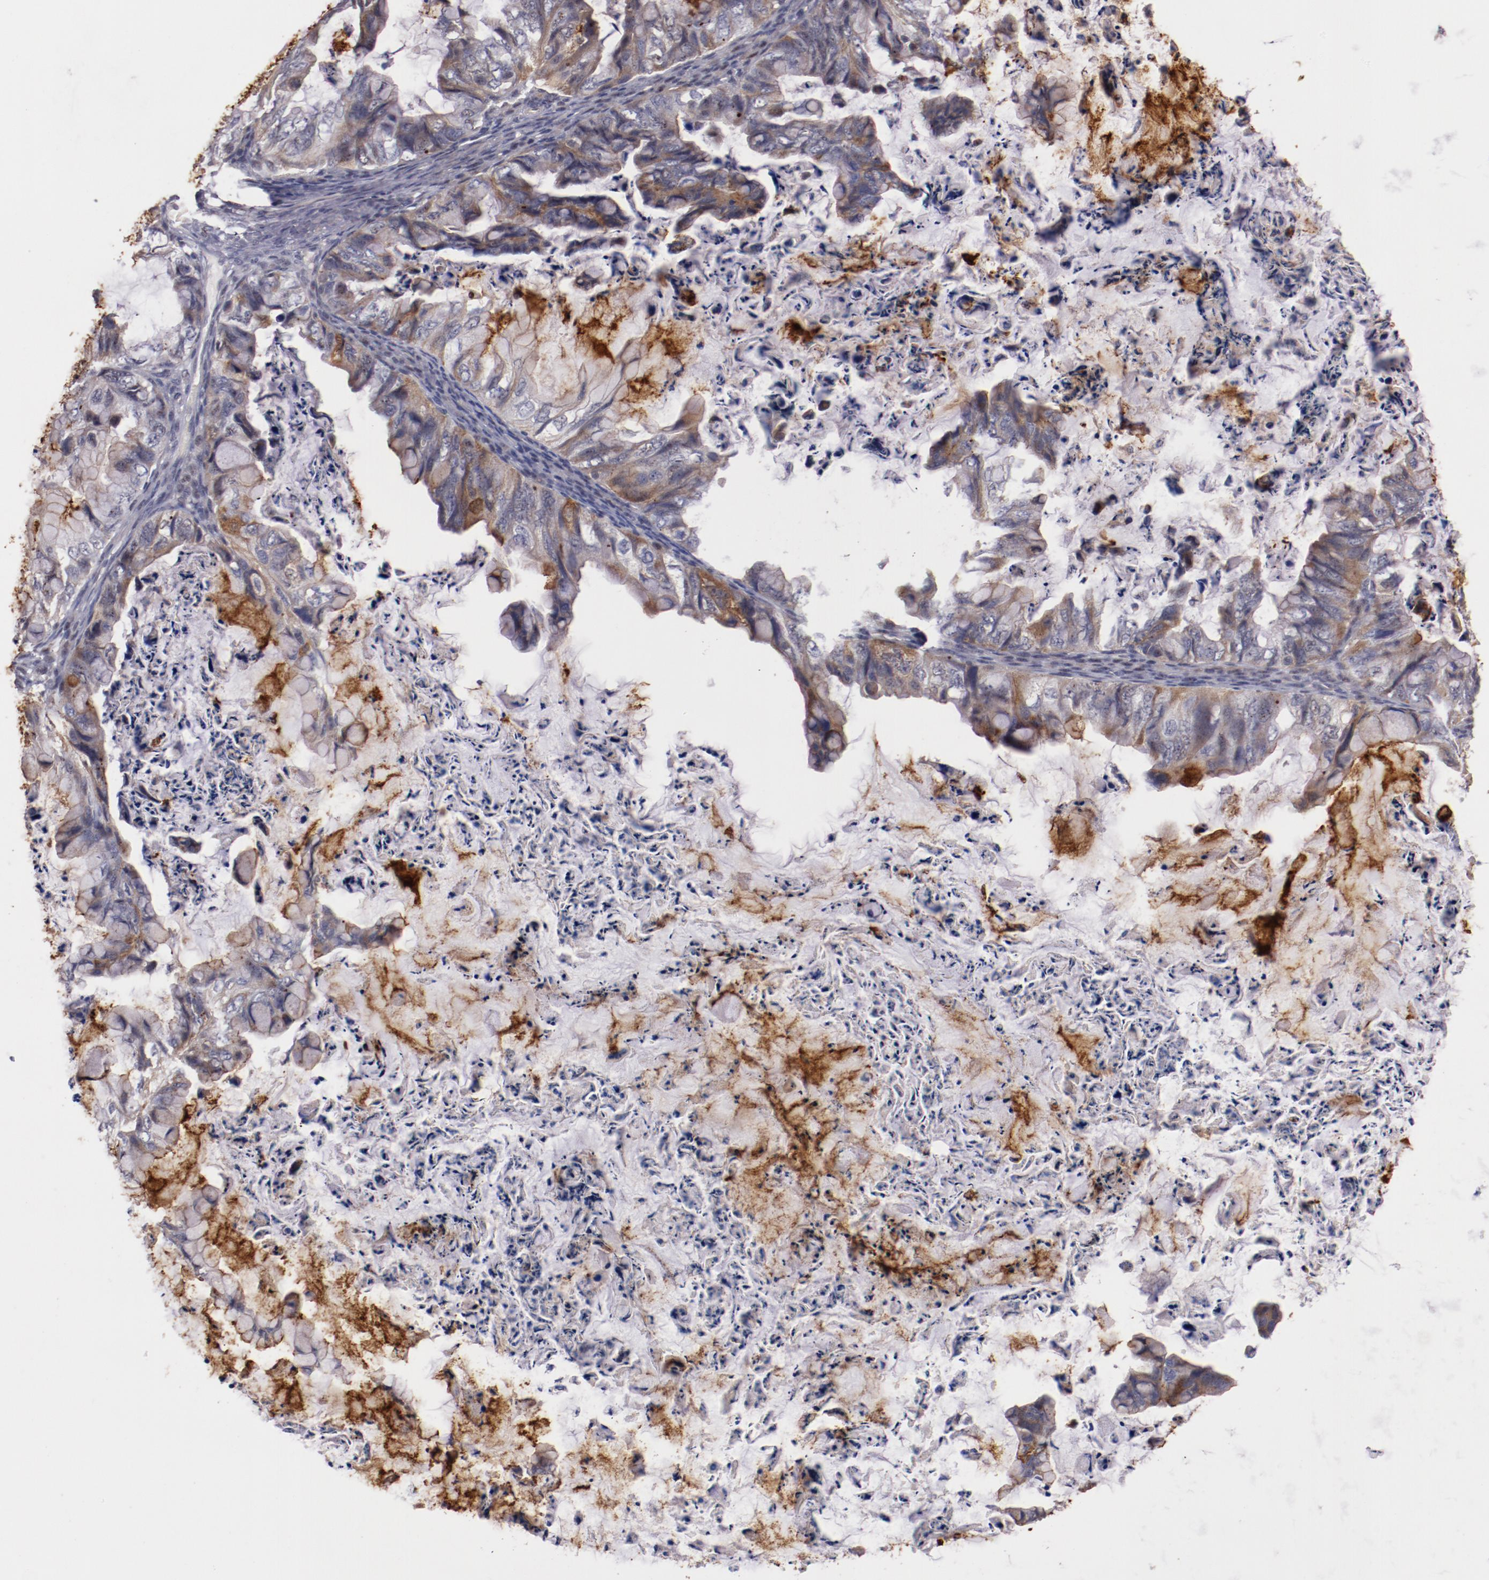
{"staining": {"intensity": "moderate", "quantity": ">75%", "location": "cytoplasmic/membranous"}, "tissue": "ovarian cancer", "cell_type": "Tumor cells", "image_type": "cancer", "snomed": [{"axis": "morphology", "description": "Cystadenocarcinoma, mucinous, NOS"}, {"axis": "topography", "description": "Ovary"}], "caption": "Ovarian mucinous cystadenocarcinoma stained for a protein exhibits moderate cytoplasmic/membranous positivity in tumor cells.", "gene": "SYP", "patient": {"sex": "female", "age": 36}}